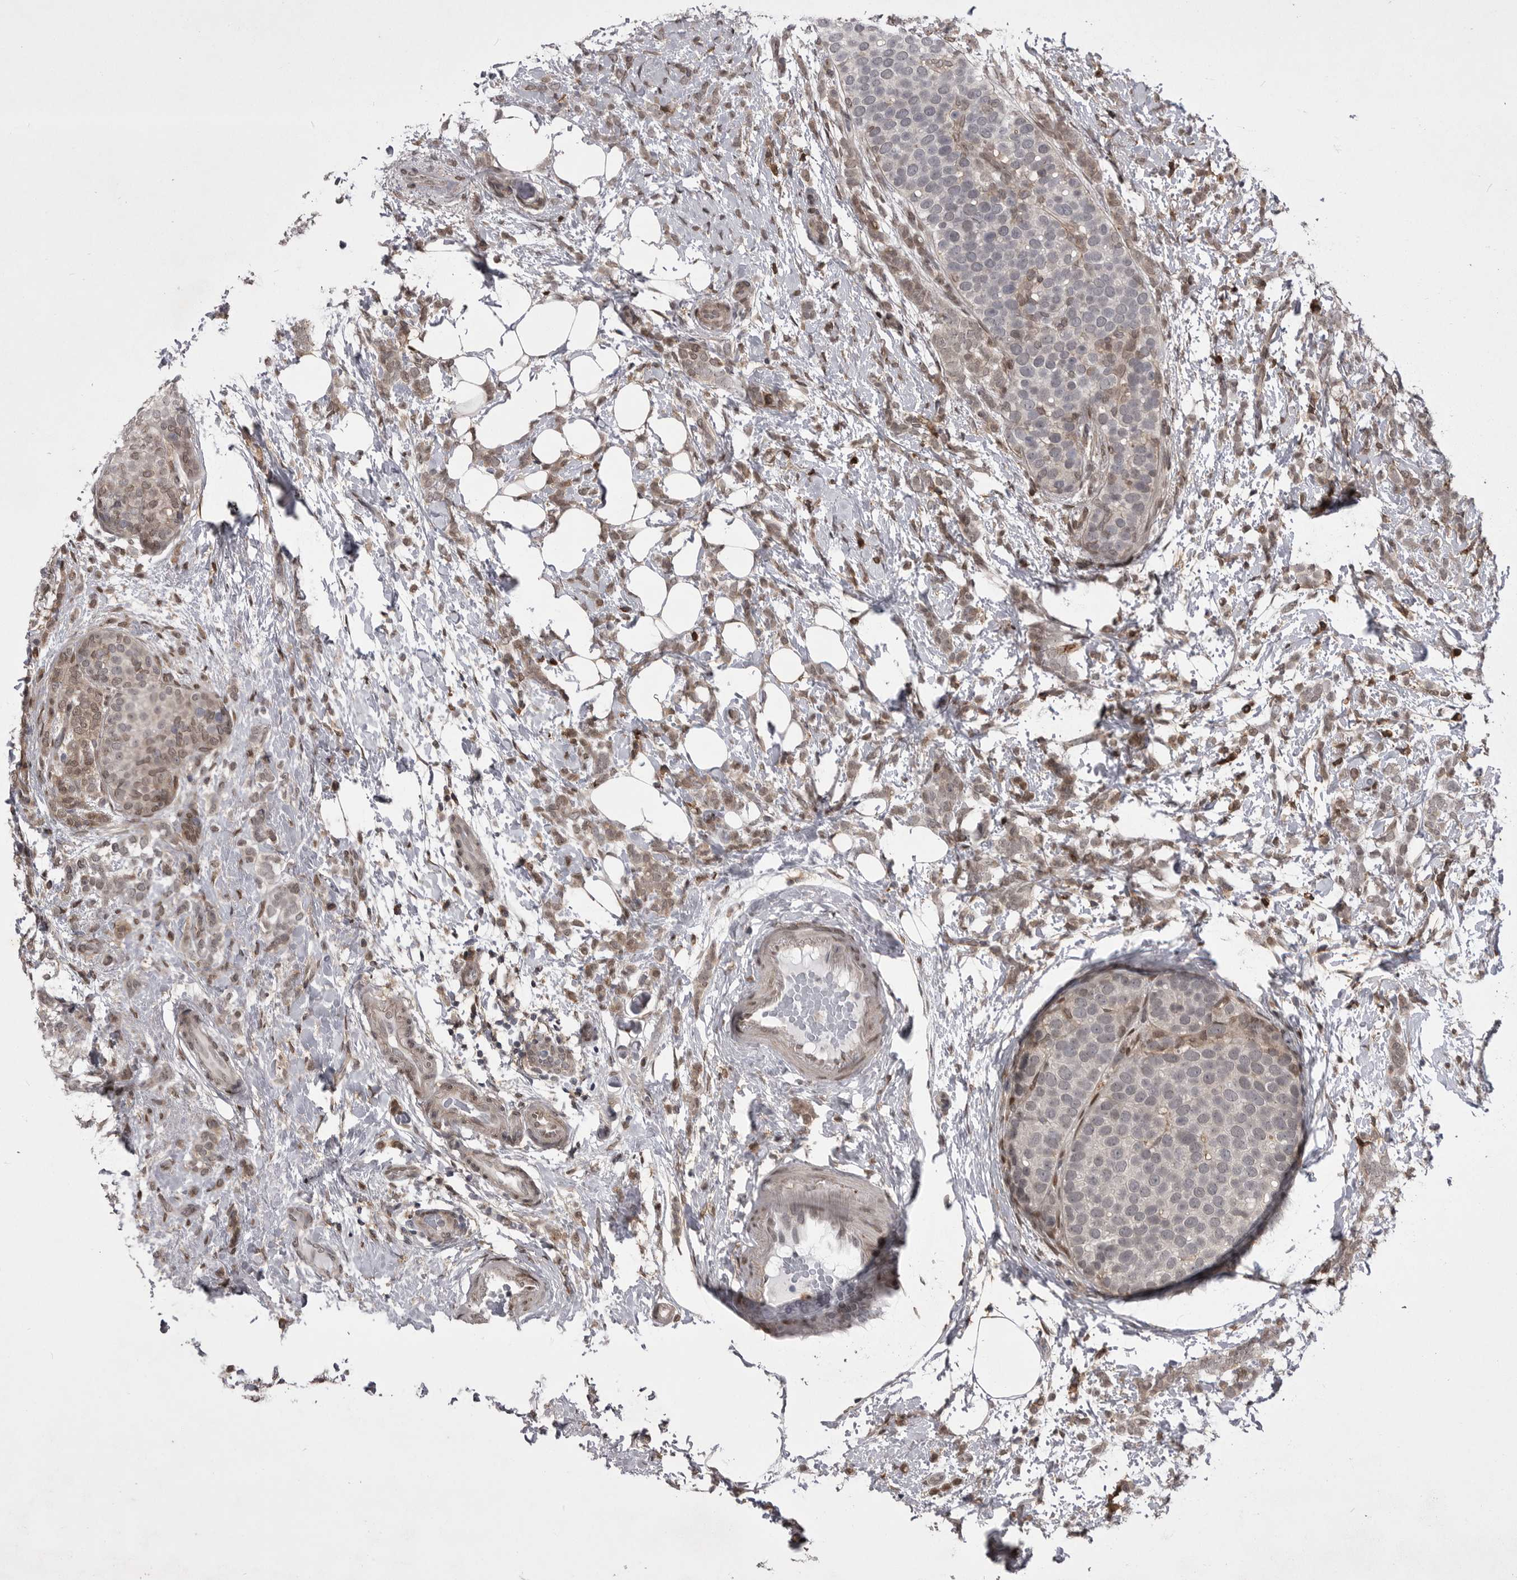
{"staining": {"intensity": "weak", "quantity": ">75%", "location": "cytoplasmic/membranous"}, "tissue": "breast cancer", "cell_type": "Tumor cells", "image_type": "cancer", "snomed": [{"axis": "morphology", "description": "Lobular carcinoma"}, {"axis": "topography", "description": "Breast"}], "caption": "Immunohistochemical staining of breast lobular carcinoma exhibits low levels of weak cytoplasmic/membranous staining in approximately >75% of tumor cells.", "gene": "ABL1", "patient": {"sex": "female", "age": 50}}